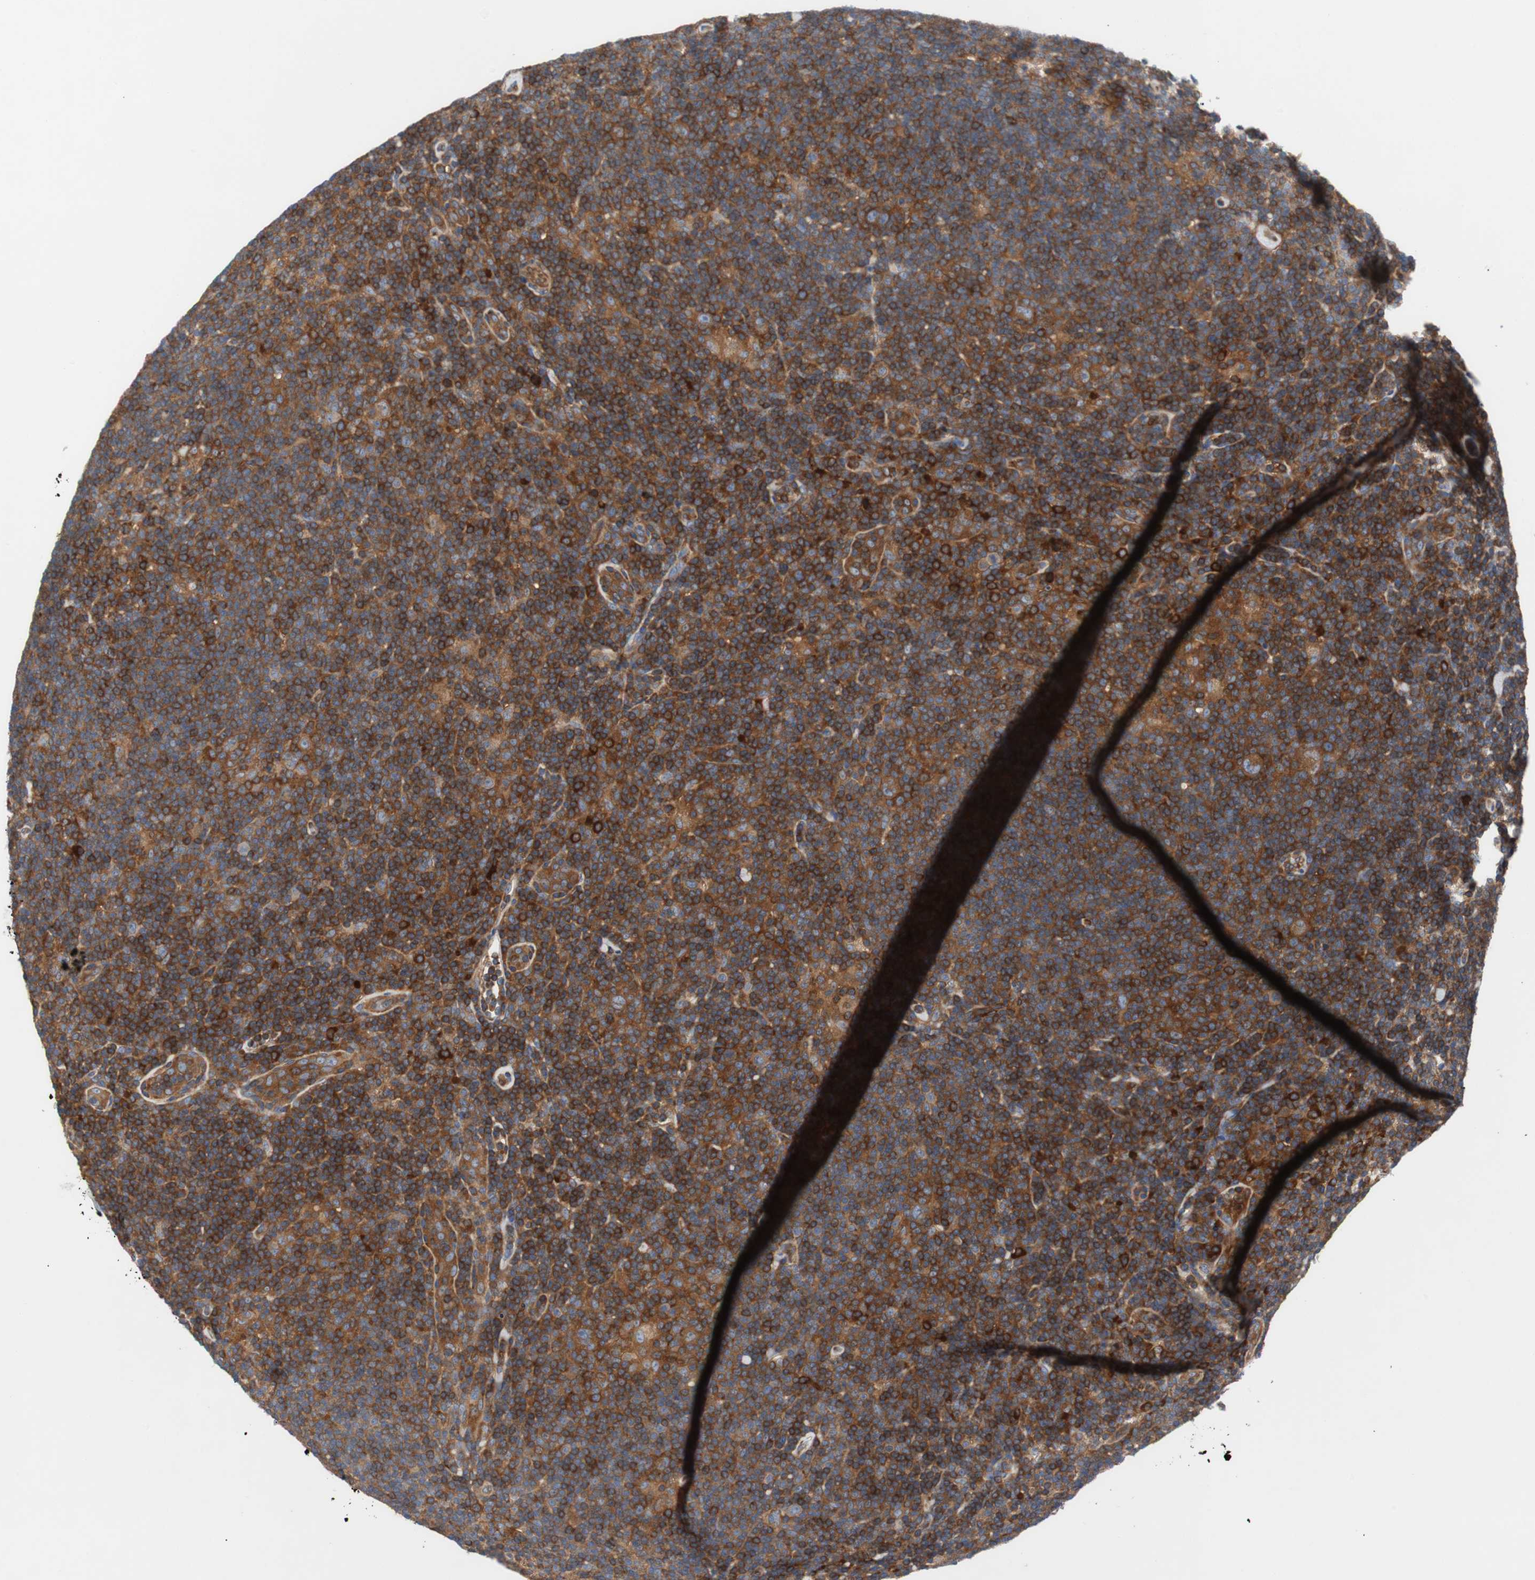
{"staining": {"intensity": "strong", "quantity": ">75%", "location": "cytoplasmic/membranous"}, "tissue": "lymphoma", "cell_type": "Tumor cells", "image_type": "cancer", "snomed": [{"axis": "morphology", "description": "Hodgkin's disease, NOS"}, {"axis": "topography", "description": "Lymph node"}], "caption": "DAB immunohistochemical staining of human Hodgkin's disease shows strong cytoplasmic/membranous protein staining in about >75% of tumor cells.", "gene": "GYS1", "patient": {"sex": "female", "age": 57}}